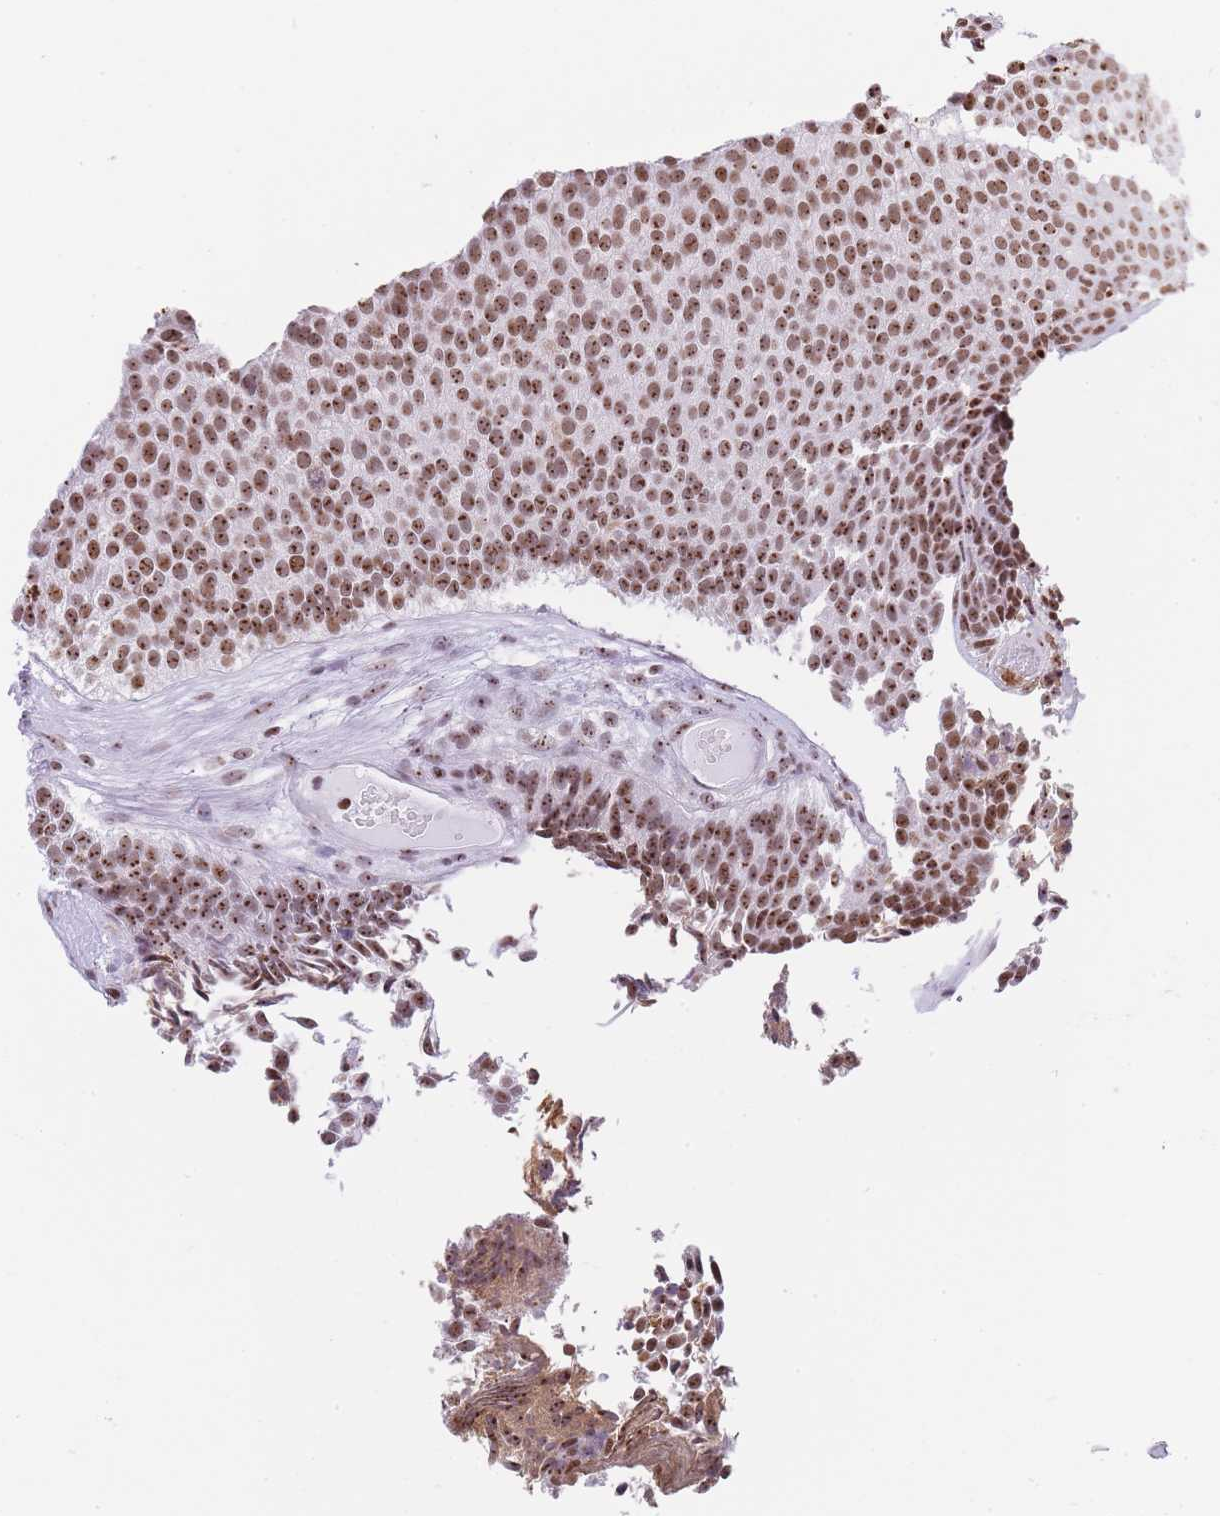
{"staining": {"intensity": "moderate", "quantity": ">75%", "location": "nuclear"}, "tissue": "urothelial cancer", "cell_type": "Tumor cells", "image_type": "cancer", "snomed": [{"axis": "morphology", "description": "Urothelial carcinoma, Low grade"}, {"axis": "topography", "description": "Urinary bladder"}], "caption": "This is a histology image of IHC staining of urothelial cancer, which shows moderate positivity in the nuclear of tumor cells.", "gene": "EVC2", "patient": {"sex": "male", "age": 84}}